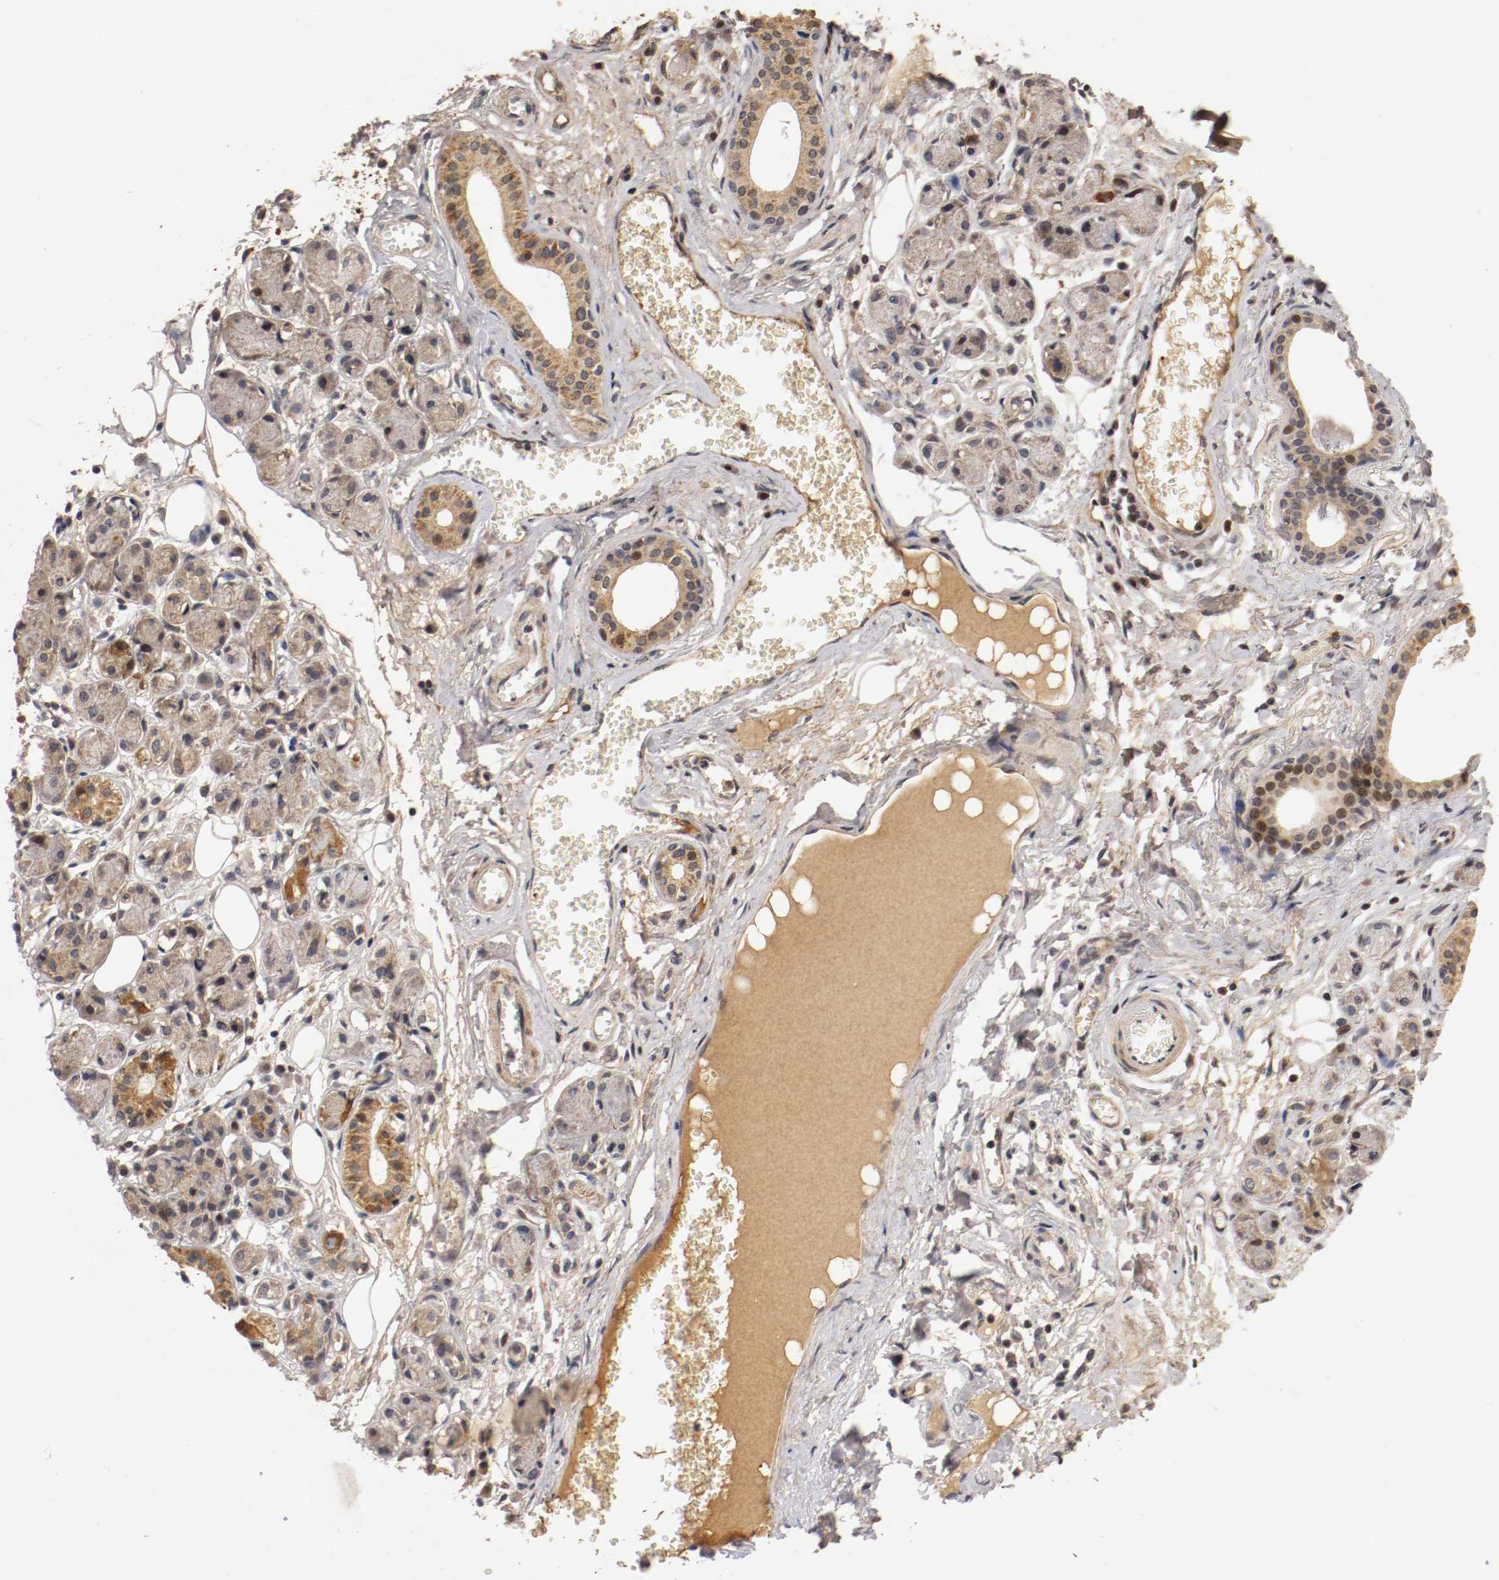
{"staining": {"intensity": "moderate", "quantity": ">75%", "location": "cytoplasmic/membranous"}, "tissue": "soft tissue", "cell_type": "Fibroblasts", "image_type": "normal", "snomed": [{"axis": "morphology", "description": "Normal tissue, NOS"}, {"axis": "morphology", "description": "Inflammation, NOS"}, {"axis": "topography", "description": "Vascular tissue"}, {"axis": "topography", "description": "Salivary gland"}], "caption": "A medium amount of moderate cytoplasmic/membranous positivity is present in approximately >75% of fibroblasts in unremarkable soft tissue. Using DAB (brown) and hematoxylin (blue) stains, captured at high magnification using brightfield microscopy.", "gene": "TNFRSF1B", "patient": {"sex": "female", "age": 75}}